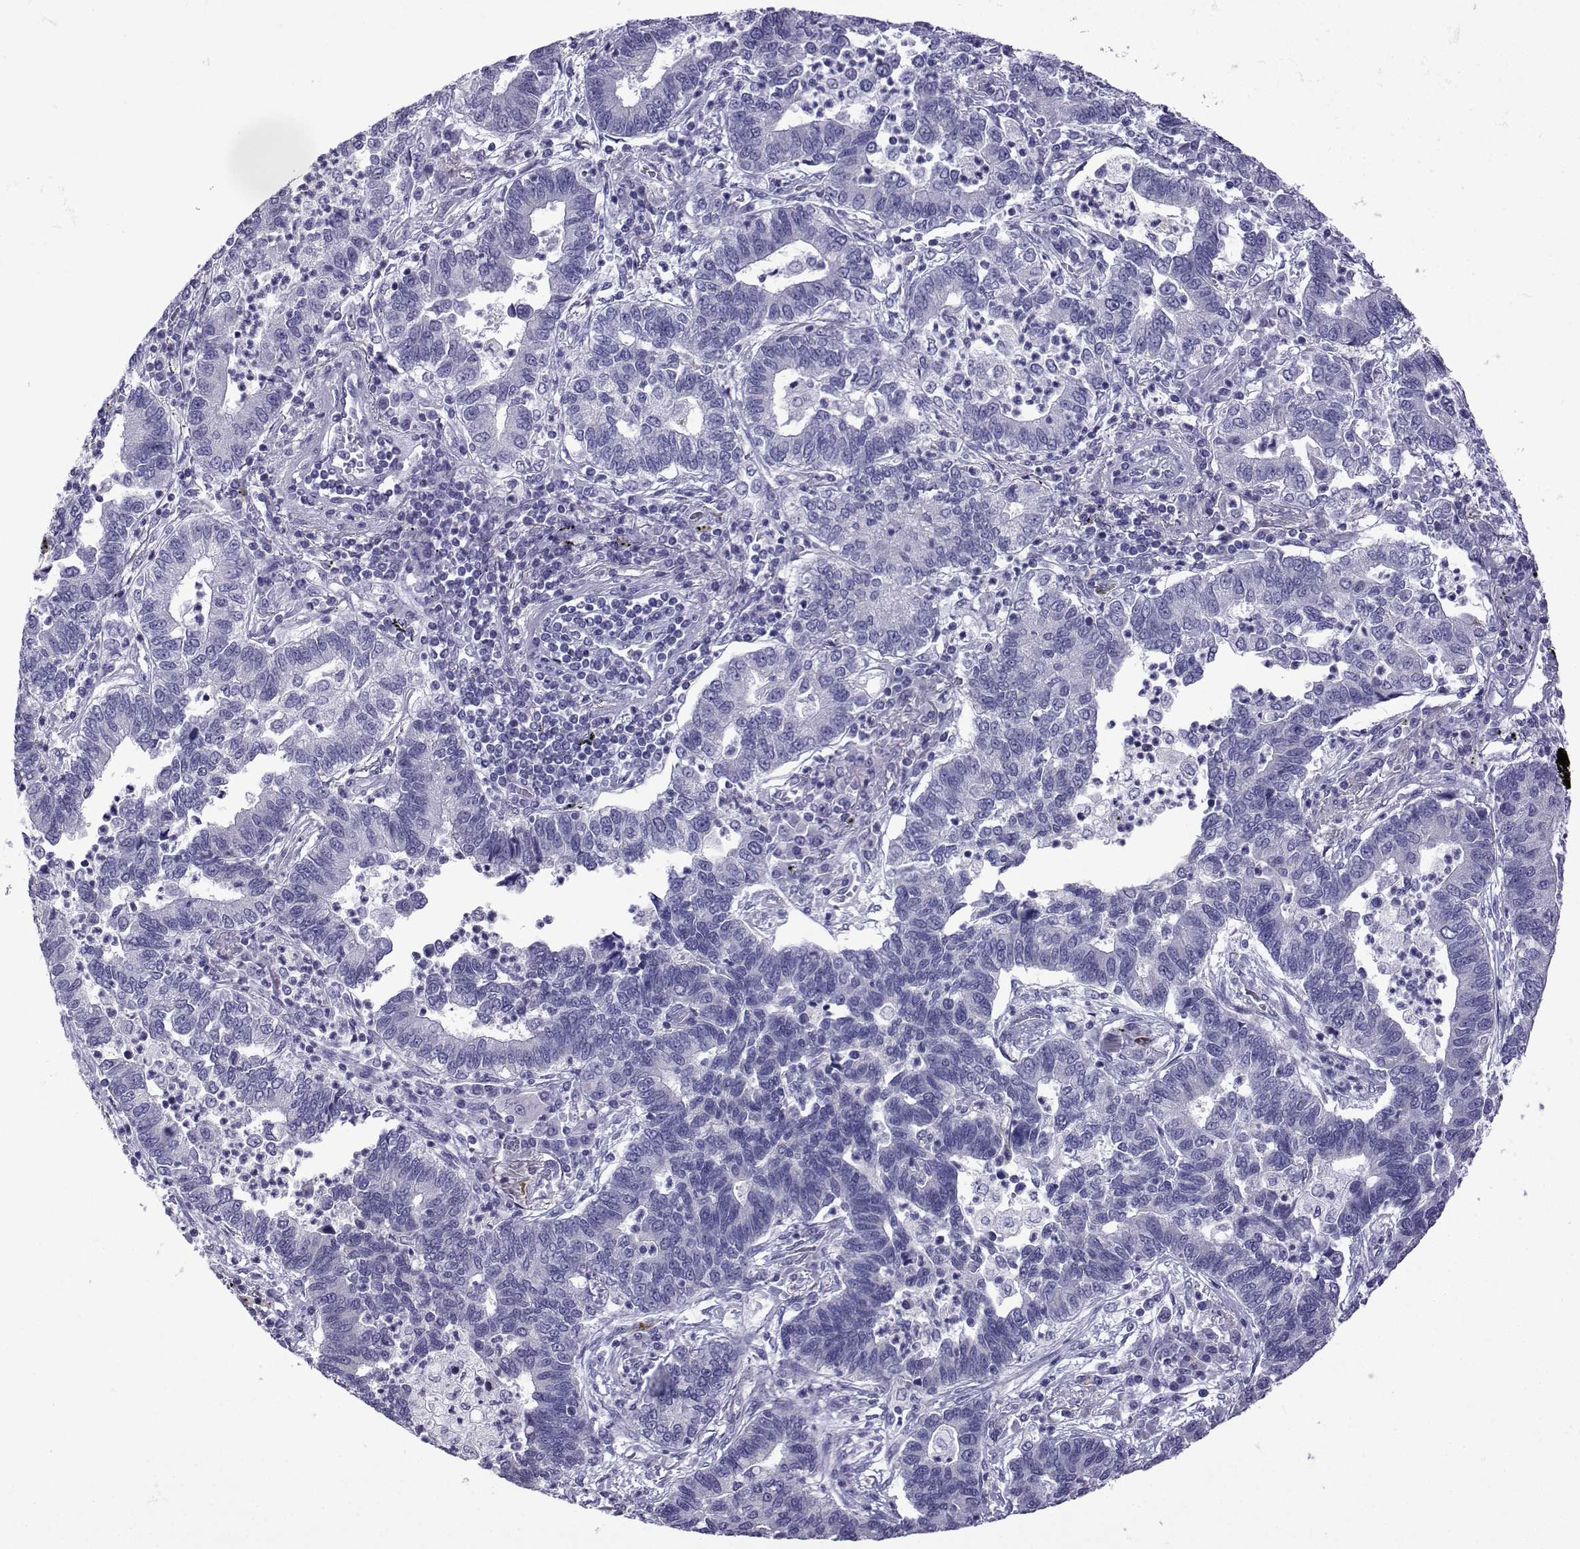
{"staining": {"intensity": "negative", "quantity": "none", "location": "none"}, "tissue": "lung cancer", "cell_type": "Tumor cells", "image_type": "cancer", "snomed": [{"axis": "morphology", "description": "Adenocarcinoma, NOS"}, {"axis": "topography", "description": "Lung"}], "caption": "Human adenocarcinoma (lung) stained for a protein using IHC exhibits no staining in tumor cells.", "gene": "CFAP70", "patient": {"sex": "female", "age": 57}}